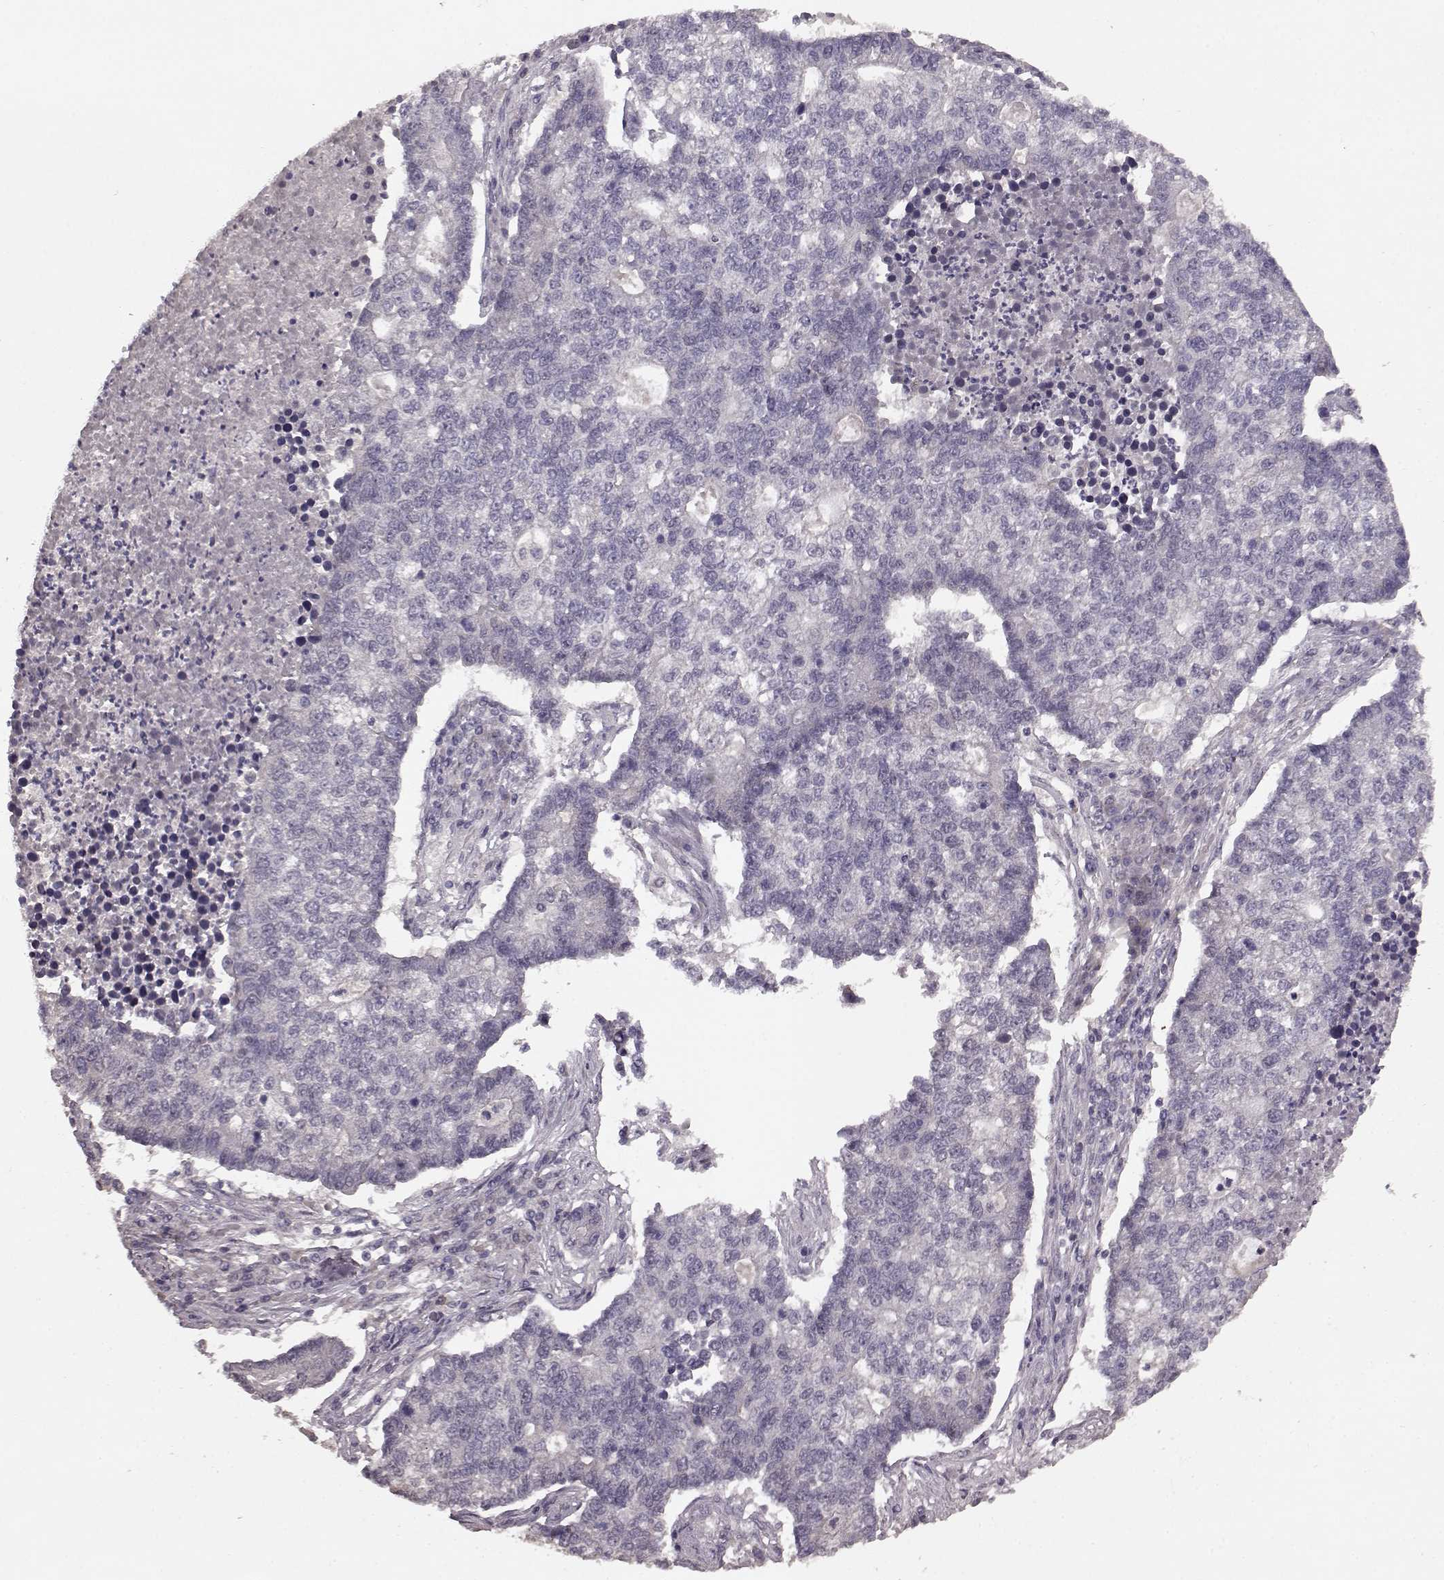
{"staining": {"intensity": "negative", "quantity": "none", "location": "none"}, "tissue": "lung cancer", "cell_type": "Tumor cells", "image_type": "cancer", "snomed": [{"axis": "morphology", "description": "Adenocarcinoma, NOS"}, {"axis": "topography", "description": "Lung"}], "caption": "Immunohistochemistry (IHC) photomicrograph of neoplastic tissue: lung cancer (adenocarcinoma) stained with DAB (3,3'-diaminobenzidine) displays no significant protein staining in tumor cells.", "gene": "SLC52A3", "patient": {"sex": "male", "age": 57}}